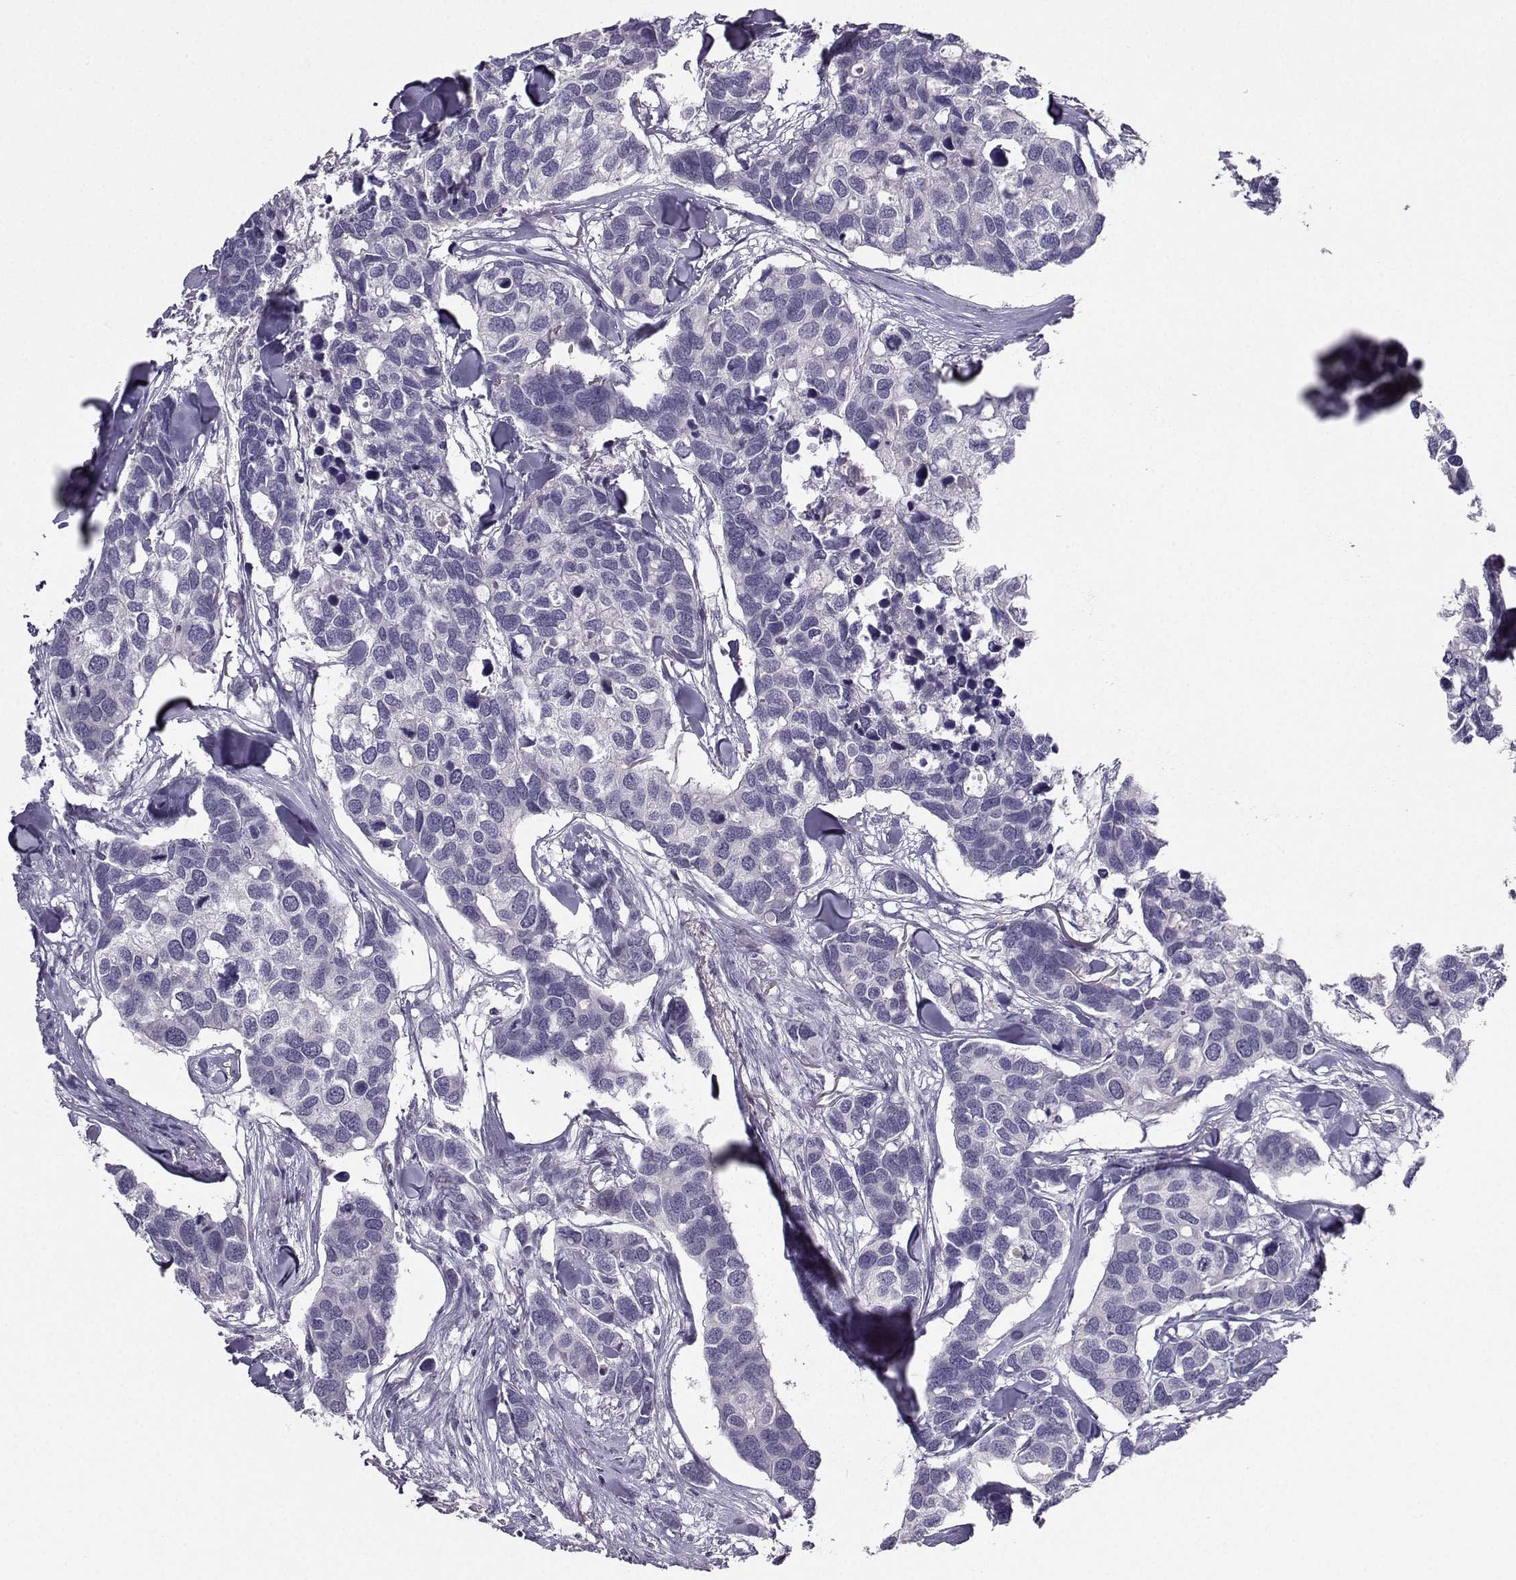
{"staining": {"intensity": "negative", "quantity": "none", "location": "none"}, "tissue": "breast cancer", "cell_type": "Tumor cells", "image_type": "cancer", "snomed": [{"axis": "morphology", "description": "Duct carcinoma"}, {"axis": "topography", "description": "Breast"}], "caption": "The photomicrograph reveals no significant positivity in tumor cells of breast cancer (infiltrating ductal carcinoma). The staining was performed using DAB to visualize the protein expression in brown, while the nuclei were stained in blue with hematoxylin (Magnification: 20x).", "gene": "LIN28A", "patient": {"sex": "female", "age": 83}}